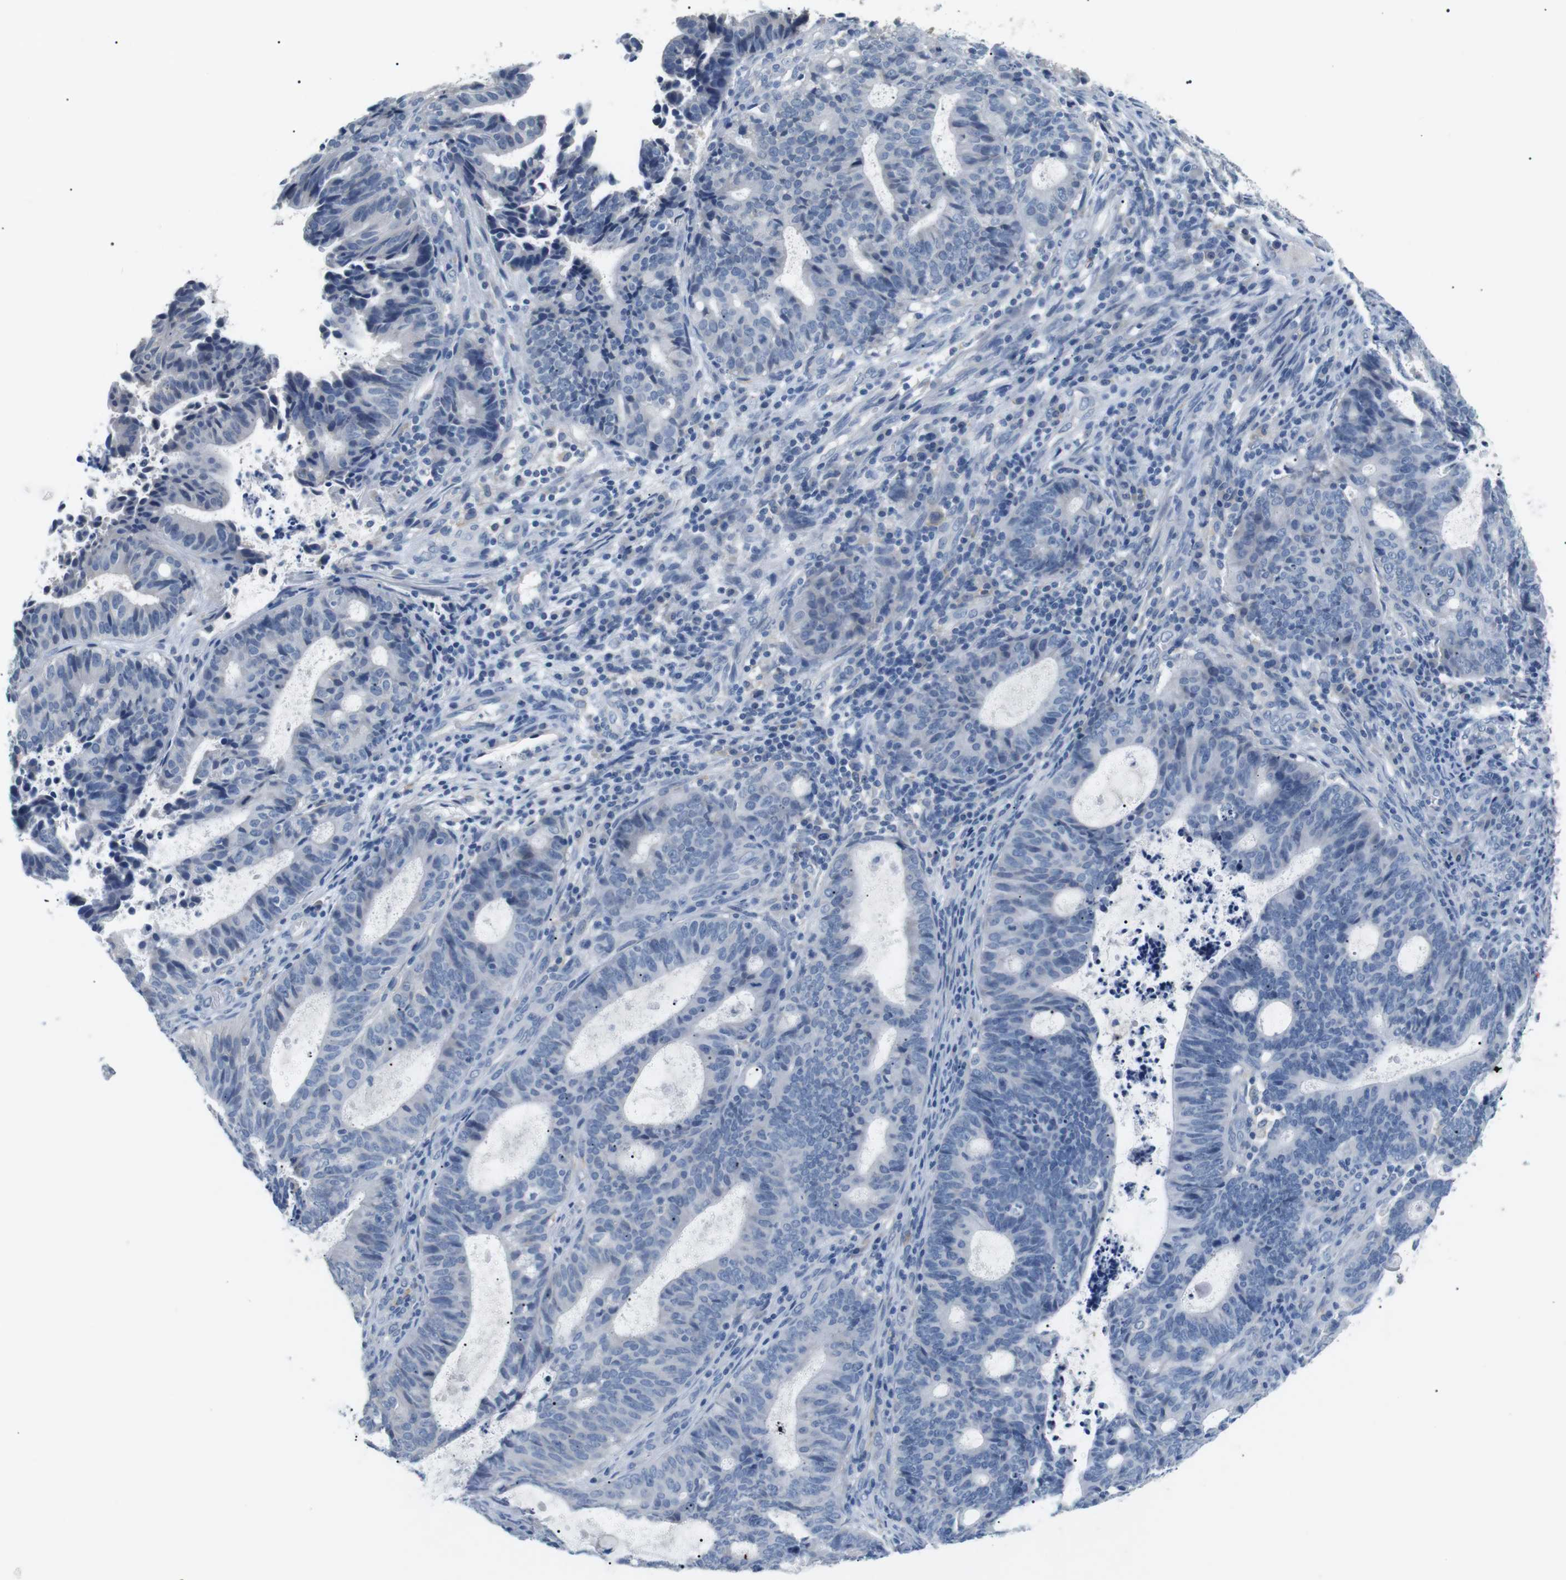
{"staining": {"intensity": "negative", "quantity": "none", "location": "none"}, "tissue": "endometrial cancer", "cell_type": "Tumor cells", "image_type": "cancer", "snomed": [{"axis": "morphology", "description": "Adenocarcinoma, NOS"}, {"axis": "topography", "description": "Uterus"}], "caption": "Immunohistochemical staining of endometrial cancer (adenocarcinoma) reveals no significant positivity in tumor cells. (DAB IHC with hematoxylin counter stain).", "gene": "FCGRT", "patient": {"sex": "female", "age": 83}}